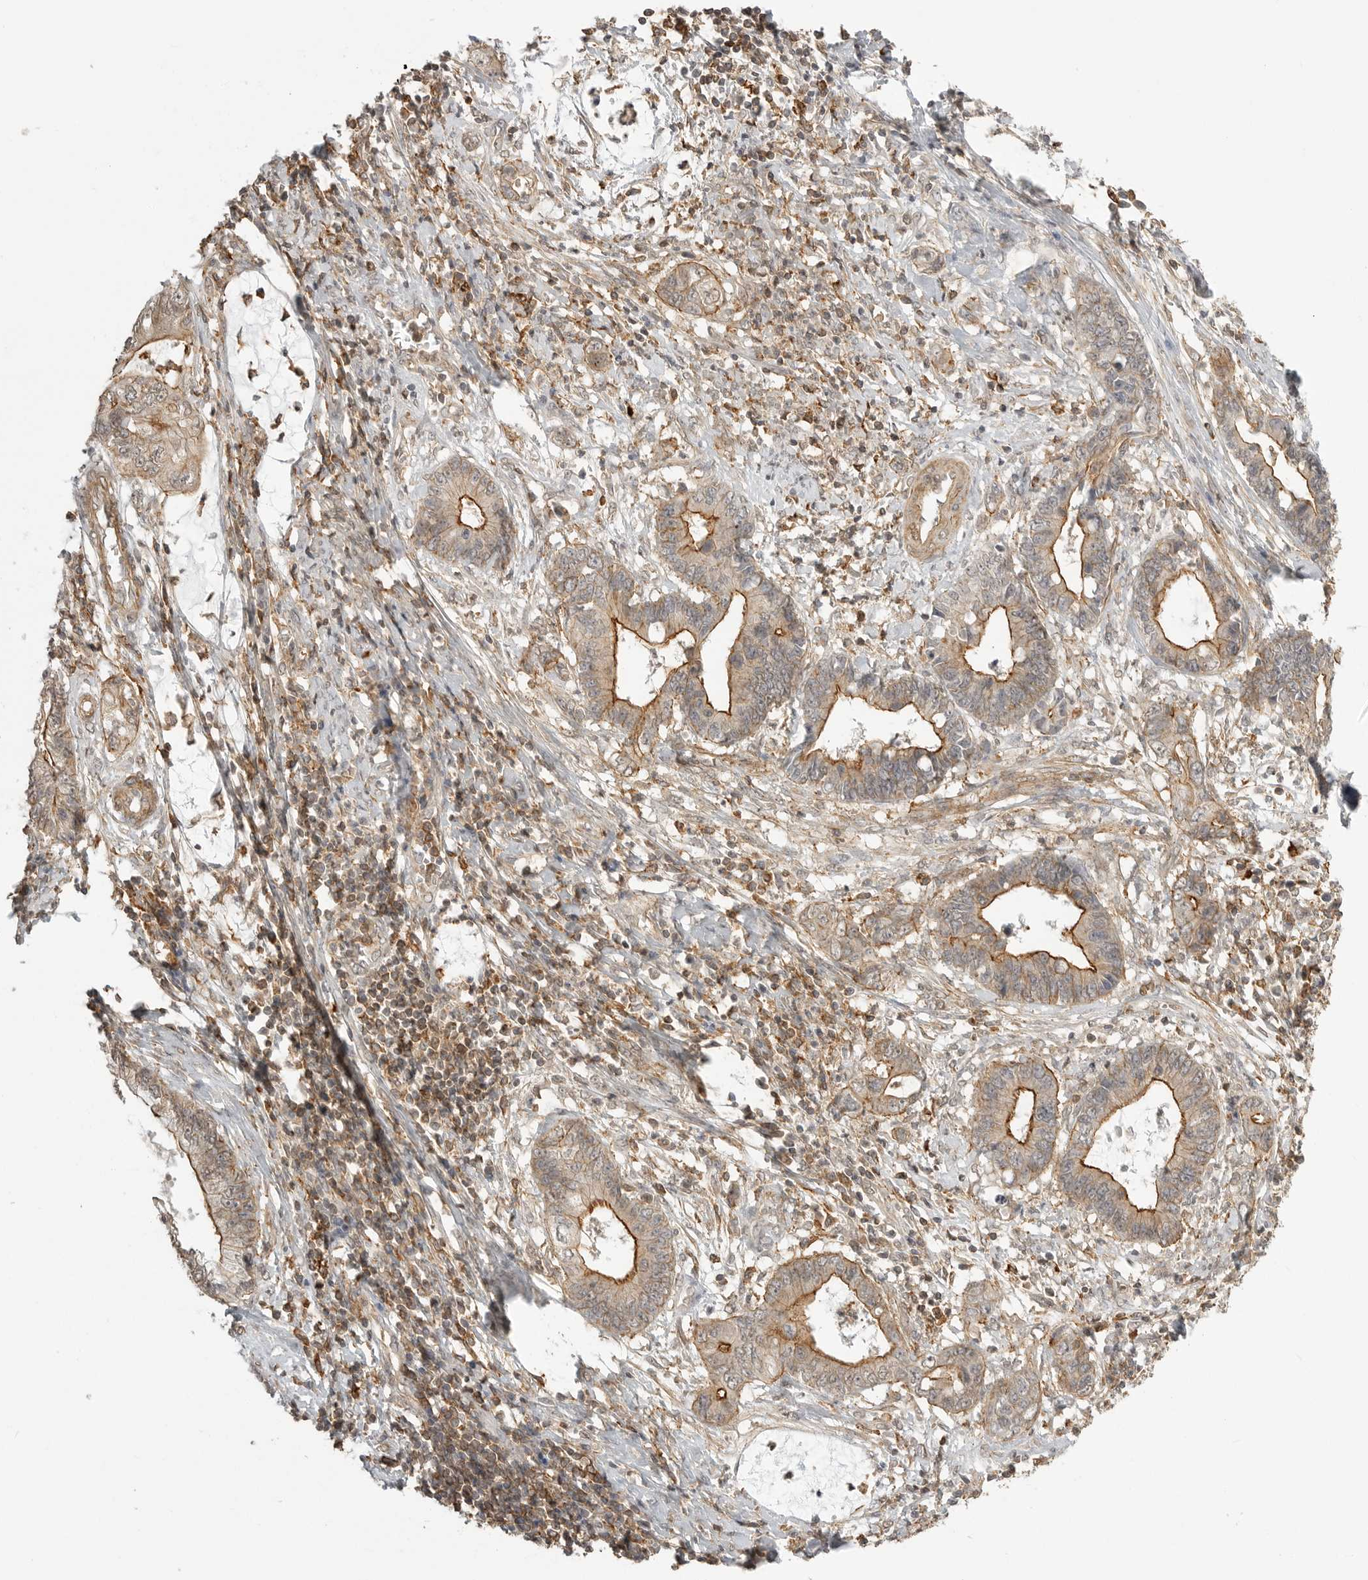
{"staining": {"intensity": "moderate", "quantity": ">75%", "location": "cytoplasmic/membranous"}, "tissue": "cervical cancer", "cell_type": "Tumor cells", "image_type": "cancer", "snomed": [{"axis": "morphology", "description": "Adenocarcinoma, NOS"}, {"axis": "topography", "description": "Cervix"}], "caption": "Protein expression analysis of adenocarcinoma (cervical) demonstrates moderate cytoplasmic/membranous expression in about >75% of tumor cells.", "gene": "GPC2", "patient": {"sex": "female", "age": 44}}